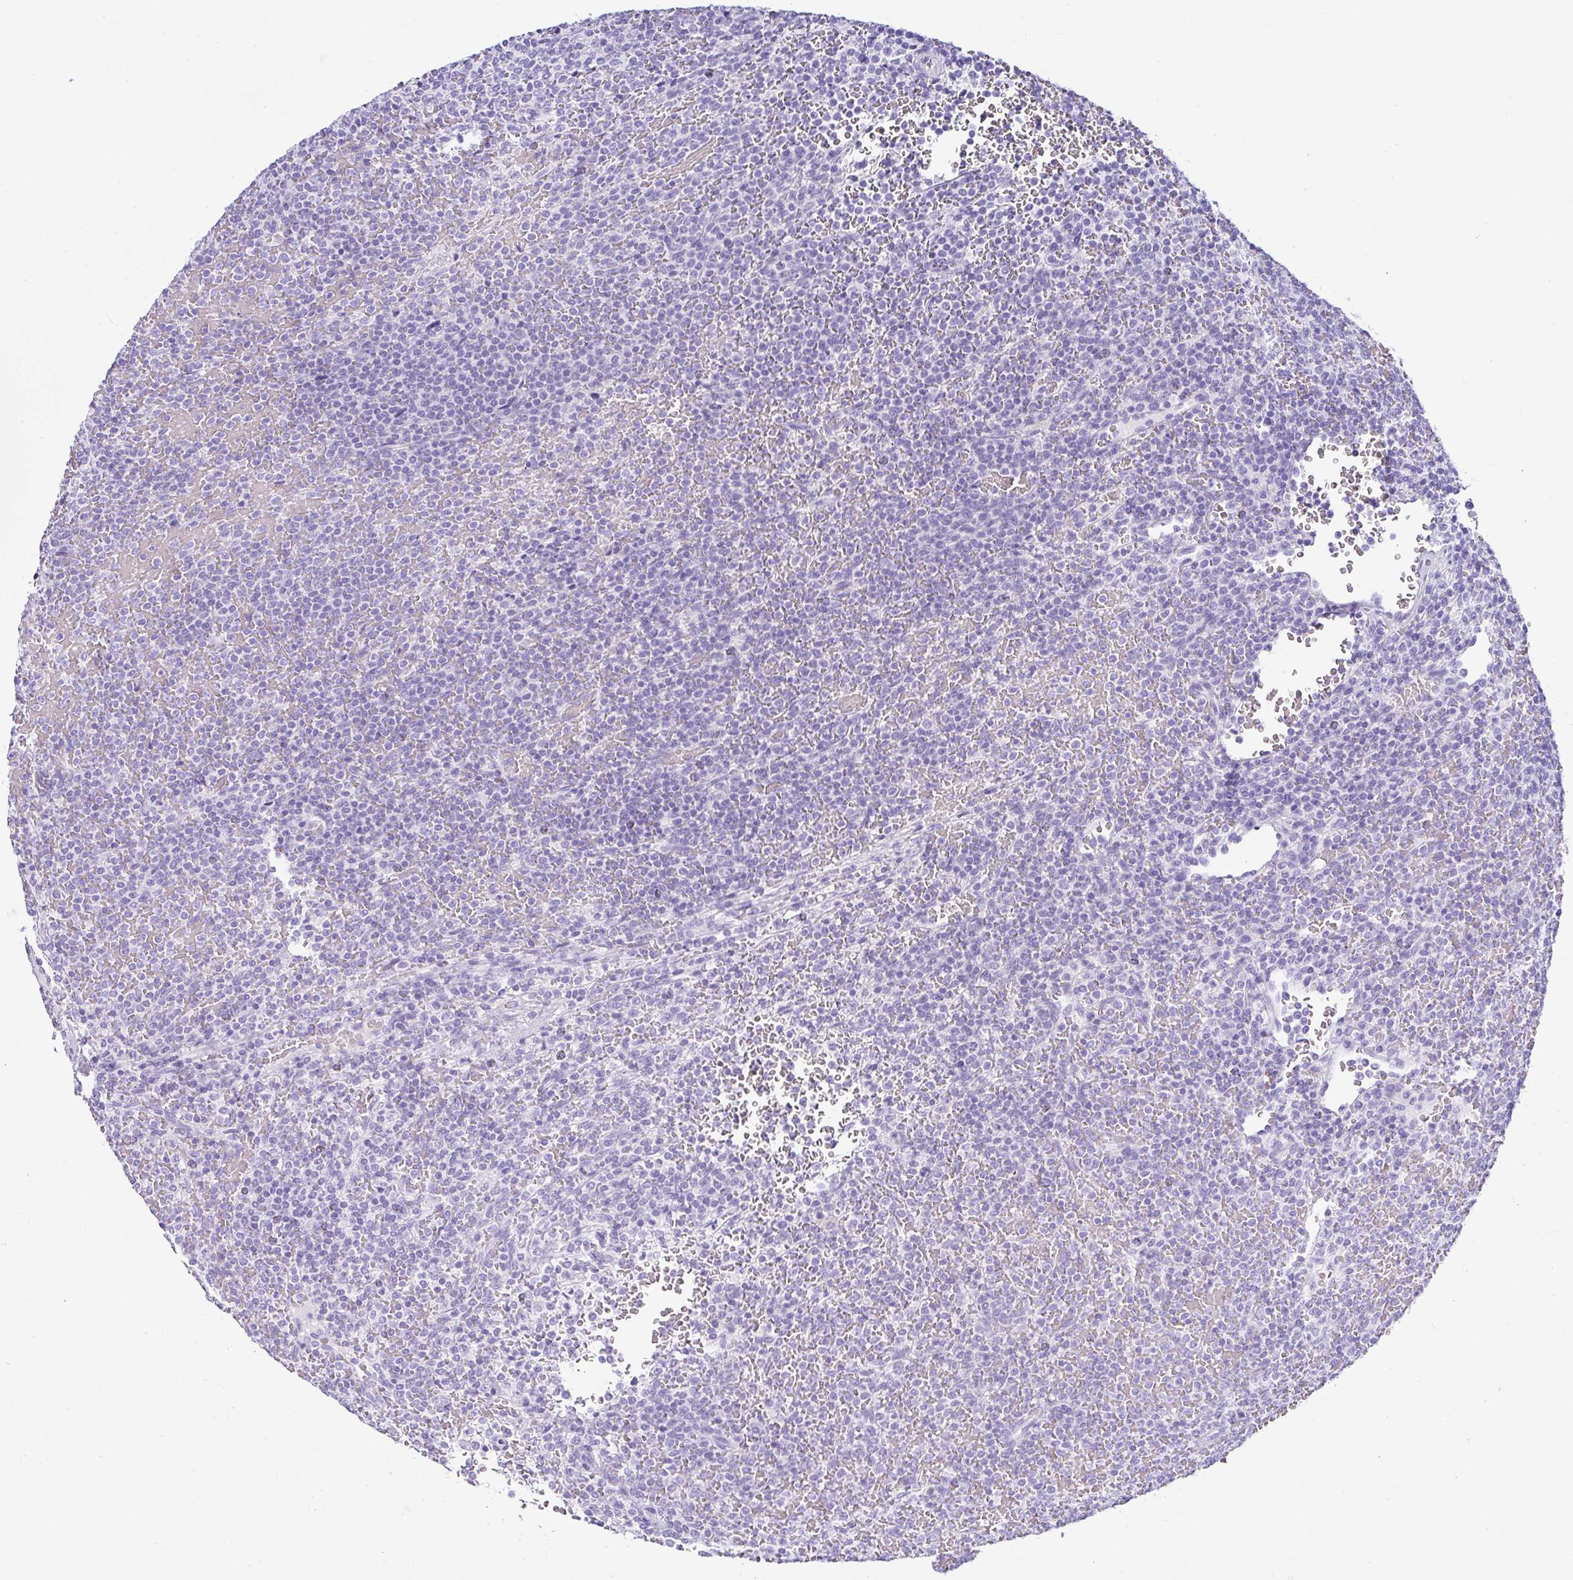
{"staining": {"intensity": "negative", "quantity": "none", "location": "none"}, "tissue": "lymphoma", "cell_type": "Tumor cells", "image_type": "cancer", "snomed": [{"axis": "morphology", "description": "Malignant lymphoma, non-Hodgkin's type, Low grade"}, {"axis": "topography", "description": "Spleen"}], "caption": "Human low-grade malignant lymphoma, non-Hodgkin's type stained for a protein using IHC demonstrates no expression in tumor cells.", "gene": "SERPINB3", "patient": {"sex": "male", "age": 60}}